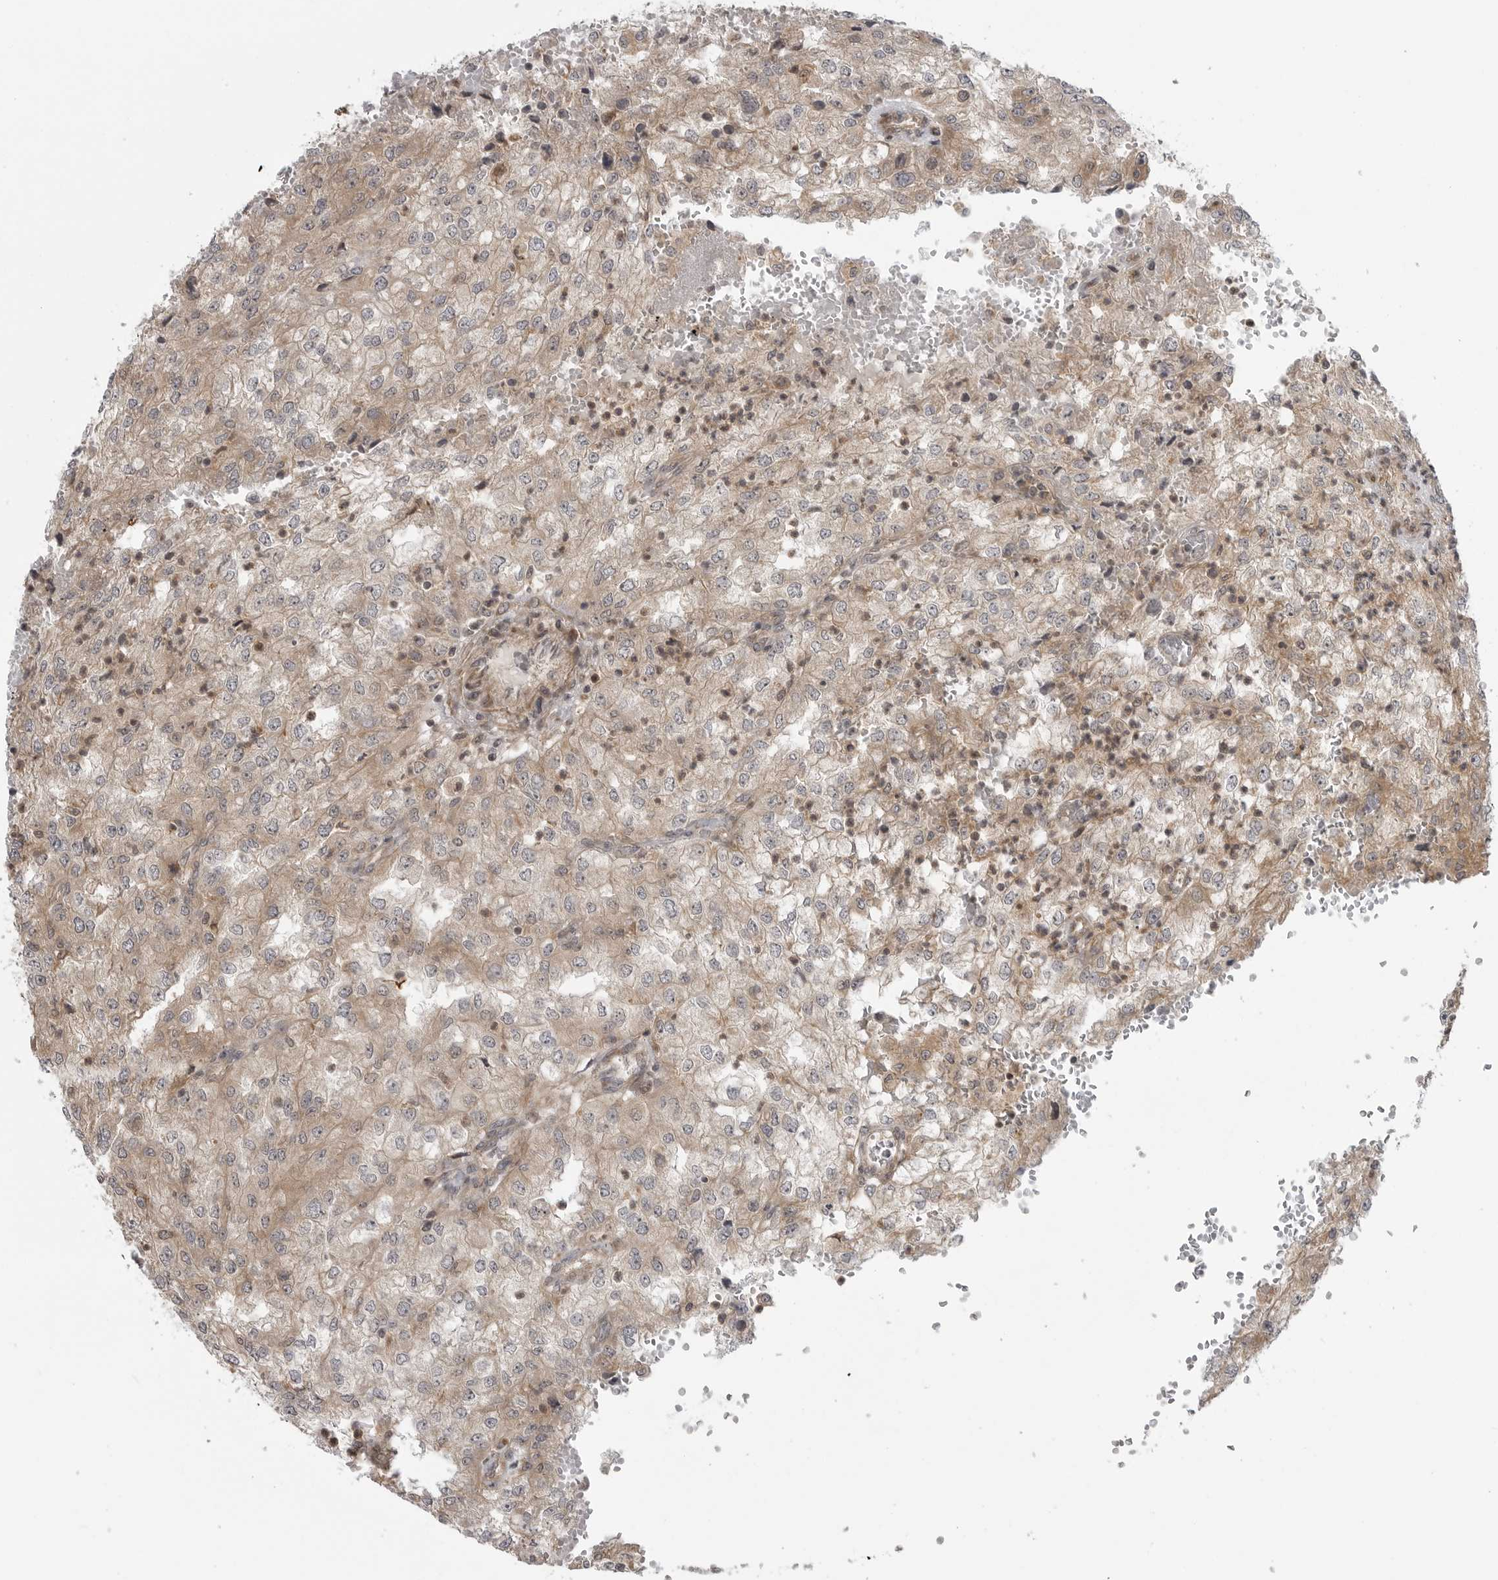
{"staining": {"intensity": "weak", "quantity": "25%-75%", "location": "cytoplasmic/membranous"}, "tissue": "renal cancer", "cell_type": "Tumor cells", "image_type": "cancer", "snomed": [{"axis": "morphology", "description": "Adenocarcinoma, NOS"}, {"axis": "topography", "description": "Kidney"}], "caption": "This image reveals IHC staining of renal cancer, with low weak cytoplasmic/membranous staining in about 25%-75% of tumor cells.", "gene": "LRRC45", "patient": {"sex": "female", "age": 54}}